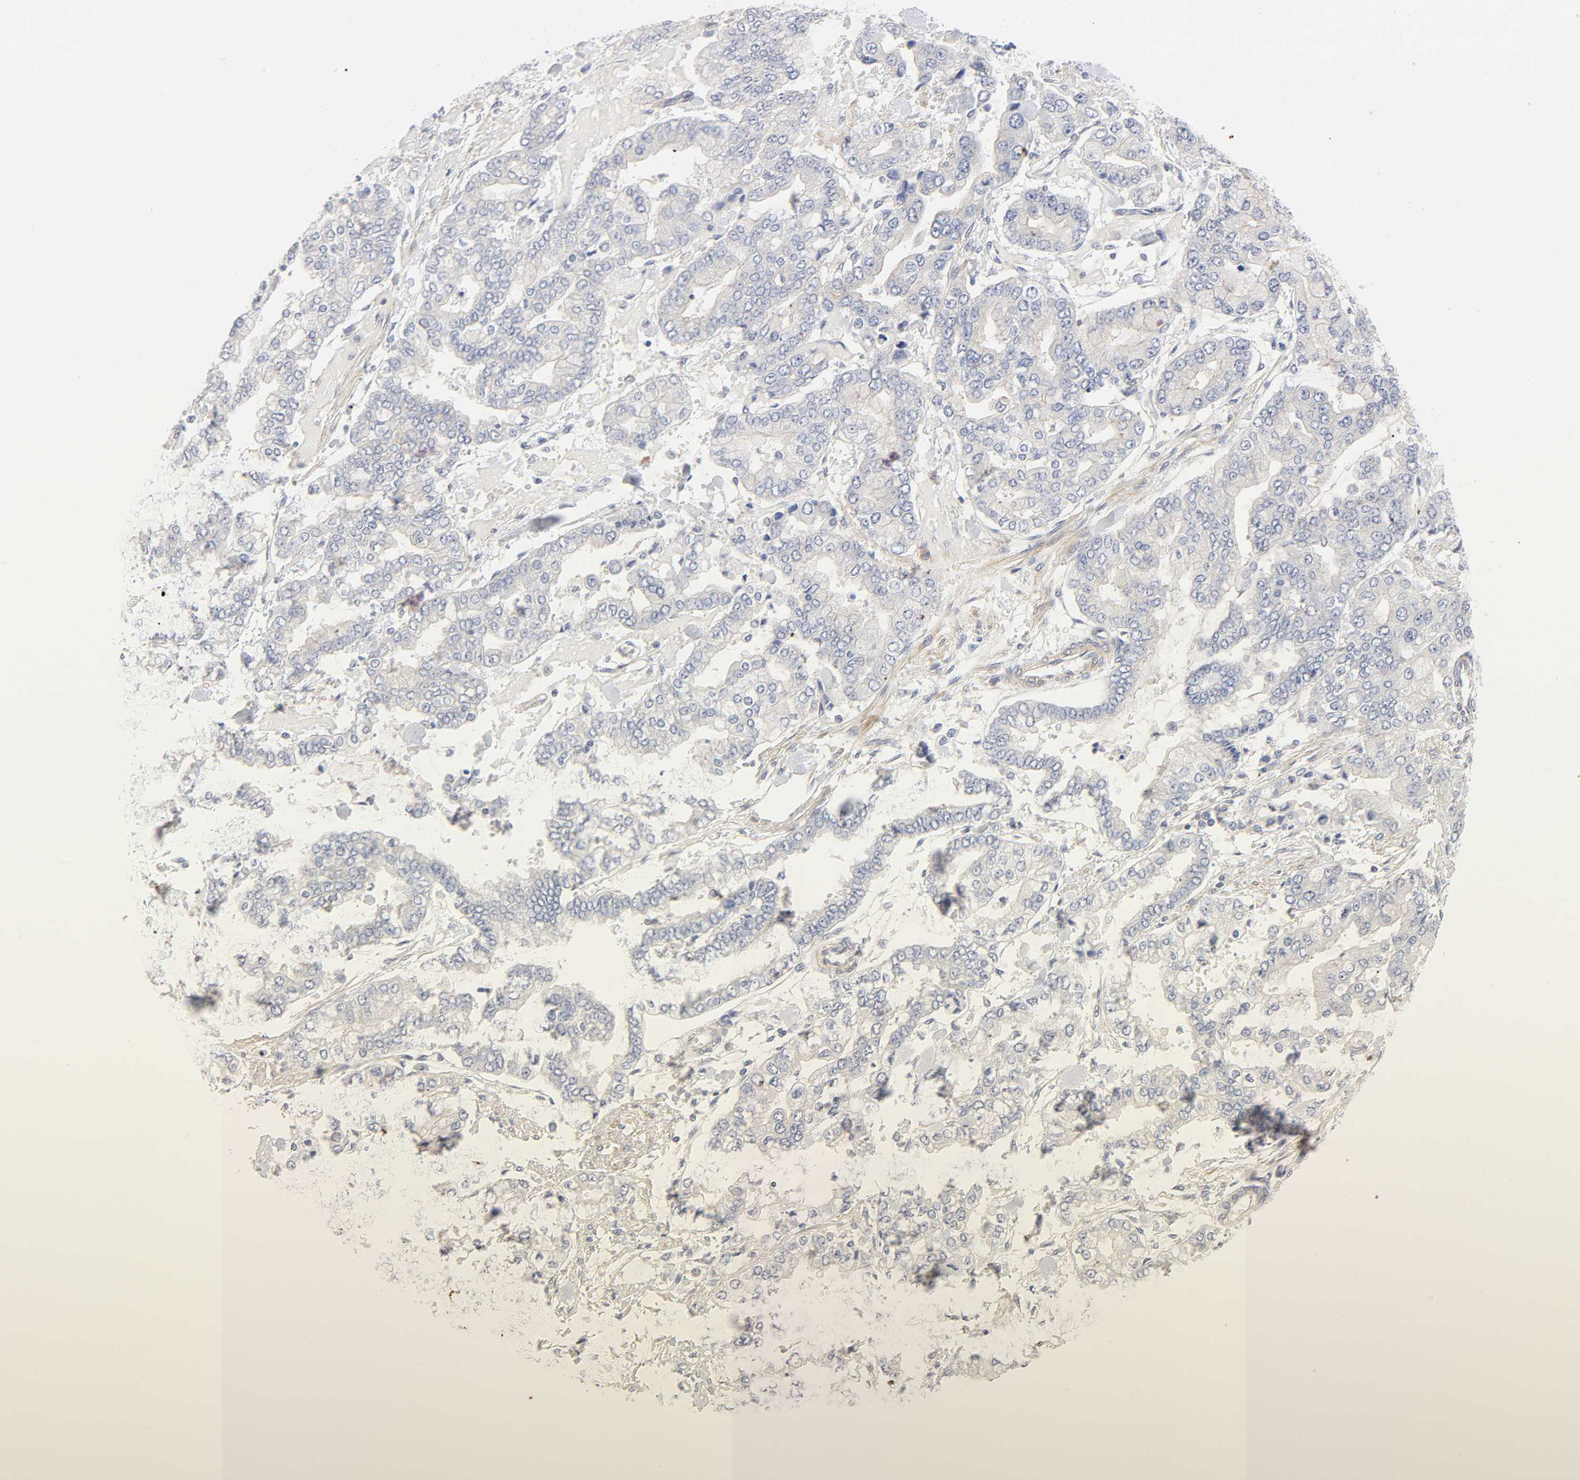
{"staining": {"intensity": "negative", "quantity": "none", "location": "none"}, "tissue": "stomach cancer", "cell_type": "Tumor cells", "image_type": "cancer", "snomed": [{"axis": "morphology", "description": "Normal tissue, NOS"}, {"axis": "morphology", "description": "Adenocarcinoma, NOS"}, {"axis": "topography", "description": "Stomach, upper"}, {"axis": "topography", "description": "Stomach"}], "caption": "Immunohistochemistry (IHC) of stomach cancer demonstrates no expression in tumor cells.", "gene": "ROCK1", "patient": {"sex": "male", "age": 76}}